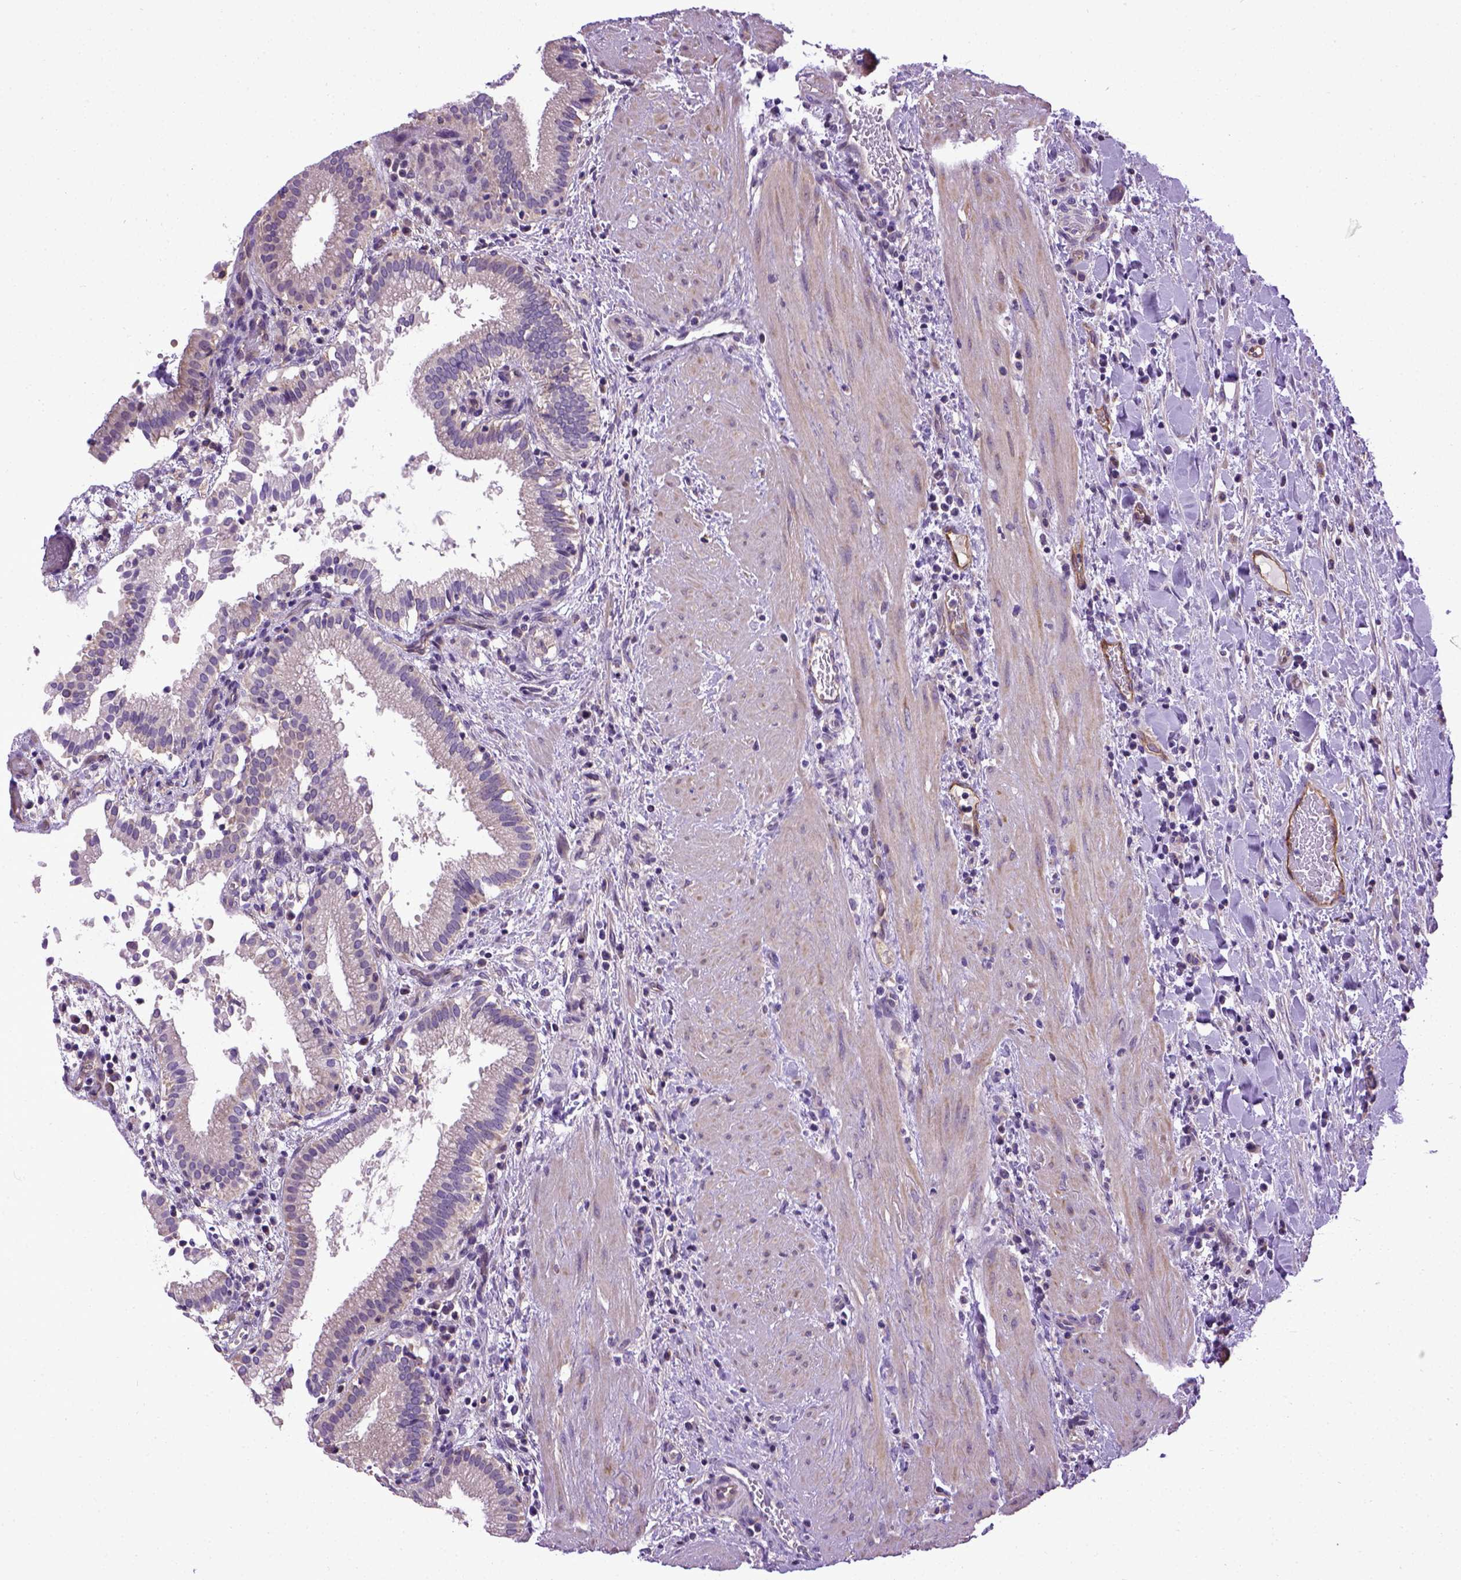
{"staining": {"intensity": "weak", "quantity": "25%-75%", "location": "cytoplasmic/membranous"}, "tissue": "gallbladder", "cell_type": "Glandular cells", "image_type": "normal", "snomed": [{"axis": "morphology", "description": "Normal tissue, NOS"}, {"axis": "topography", "description": "Gallbladder"}], "caption": "Gallbladder stained with immunohistochemistry (IHC) displays weak cytoplasmic/membranous staining in about 25%-75% of glandular cells. (DAB (3,3'-diaminobenzidine) = brown stain, brightfield microscopy at high magnification).", "gene": "ENG", "patient": {"sex": "male", "age": 42}}